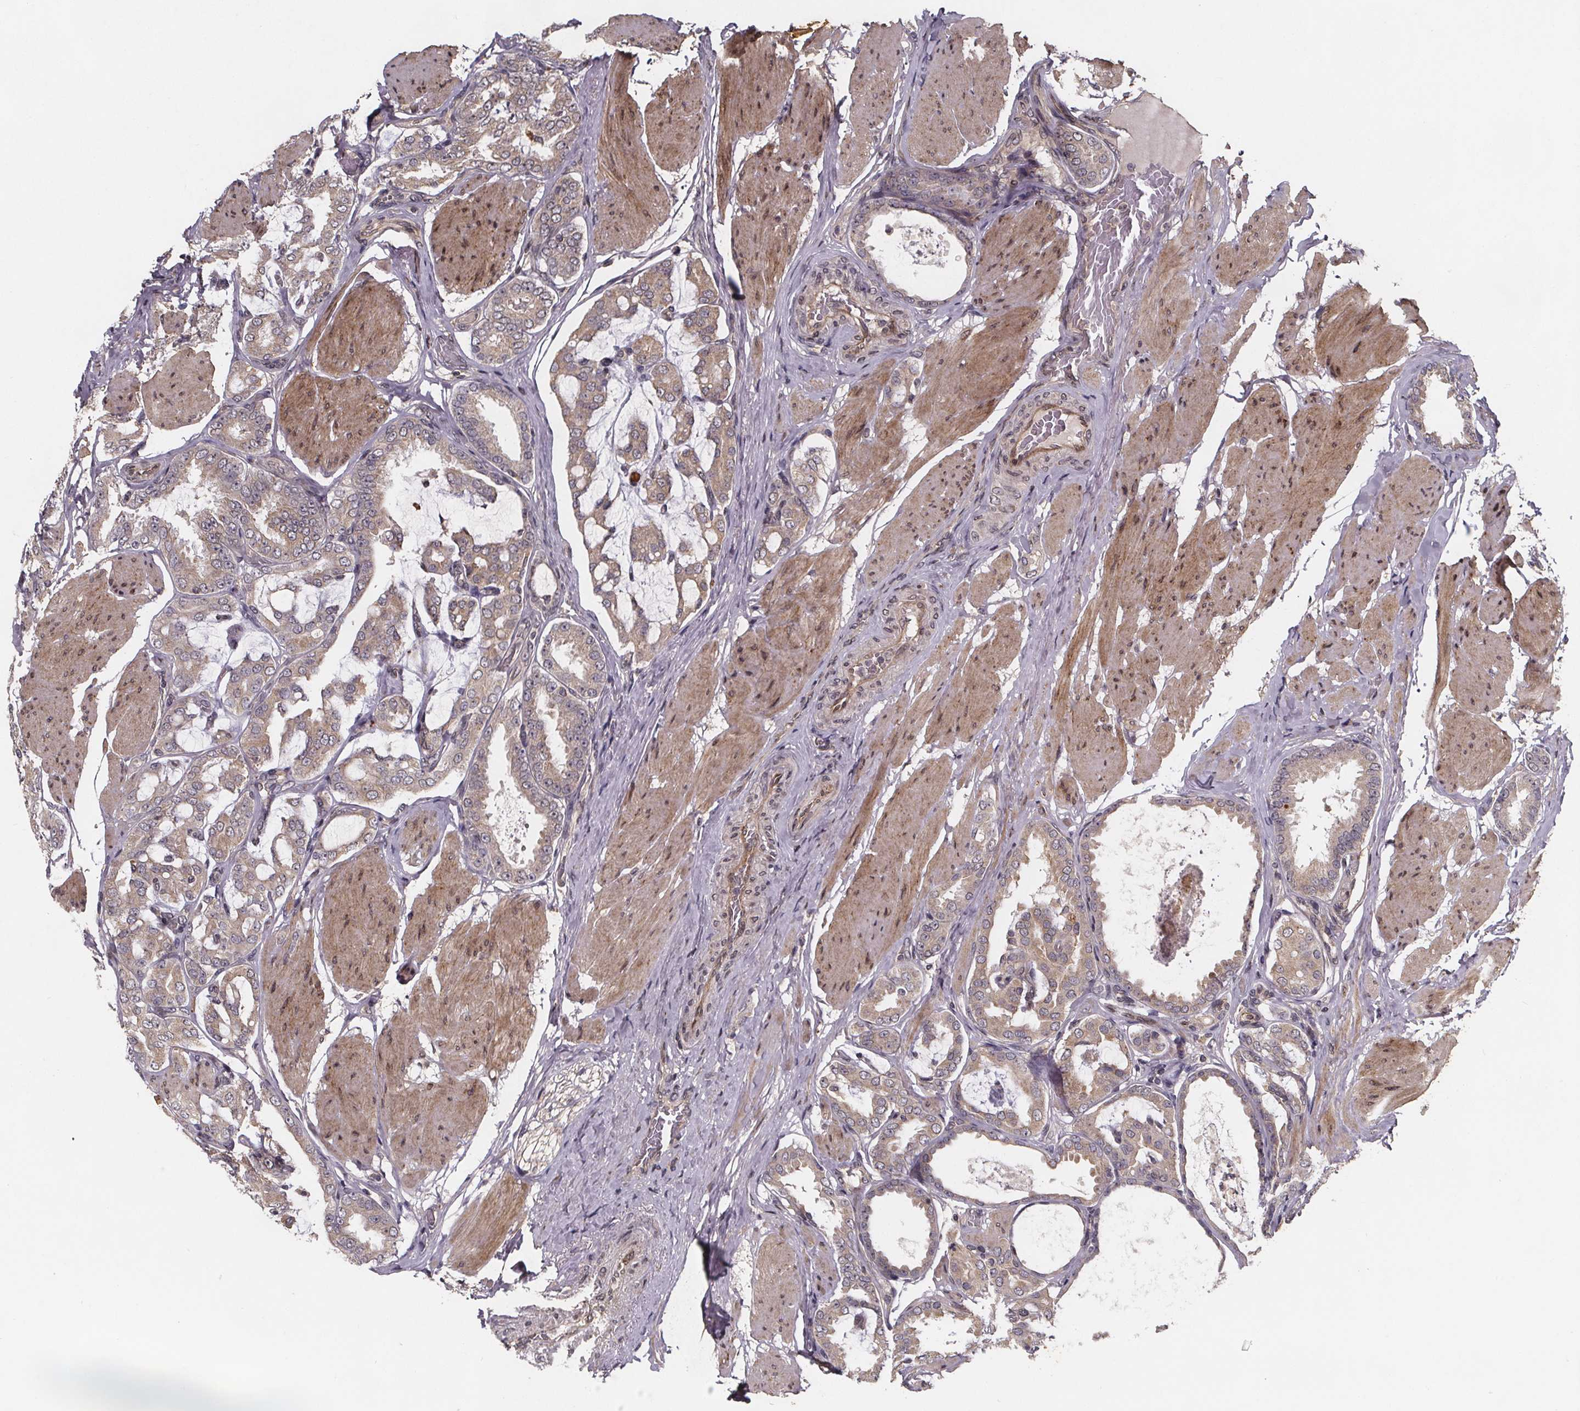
{"staining": {"intensity": "moderate", "quantity": "25%-75%", "location": "cytoplasmic/membranous"}, "tissue": "prostate cancer", "cell_type": "Tumor cells", "image_type": "cancer", "snomed": [{"axis": "morphology", "description": "Adenocarcinoma, High grade"}, {"axis": "topography", "description": "Prostate"}], "caption": "Protein expression analysis of human prostate cancer (adenocarcinoma (high-grade)) reveals moderate cytoplasmic/membranous positivity in approximately 25%-75% of tumor cells.", "gene": "PIERCE2", "patient": {"sex": "male", "age": 63}}